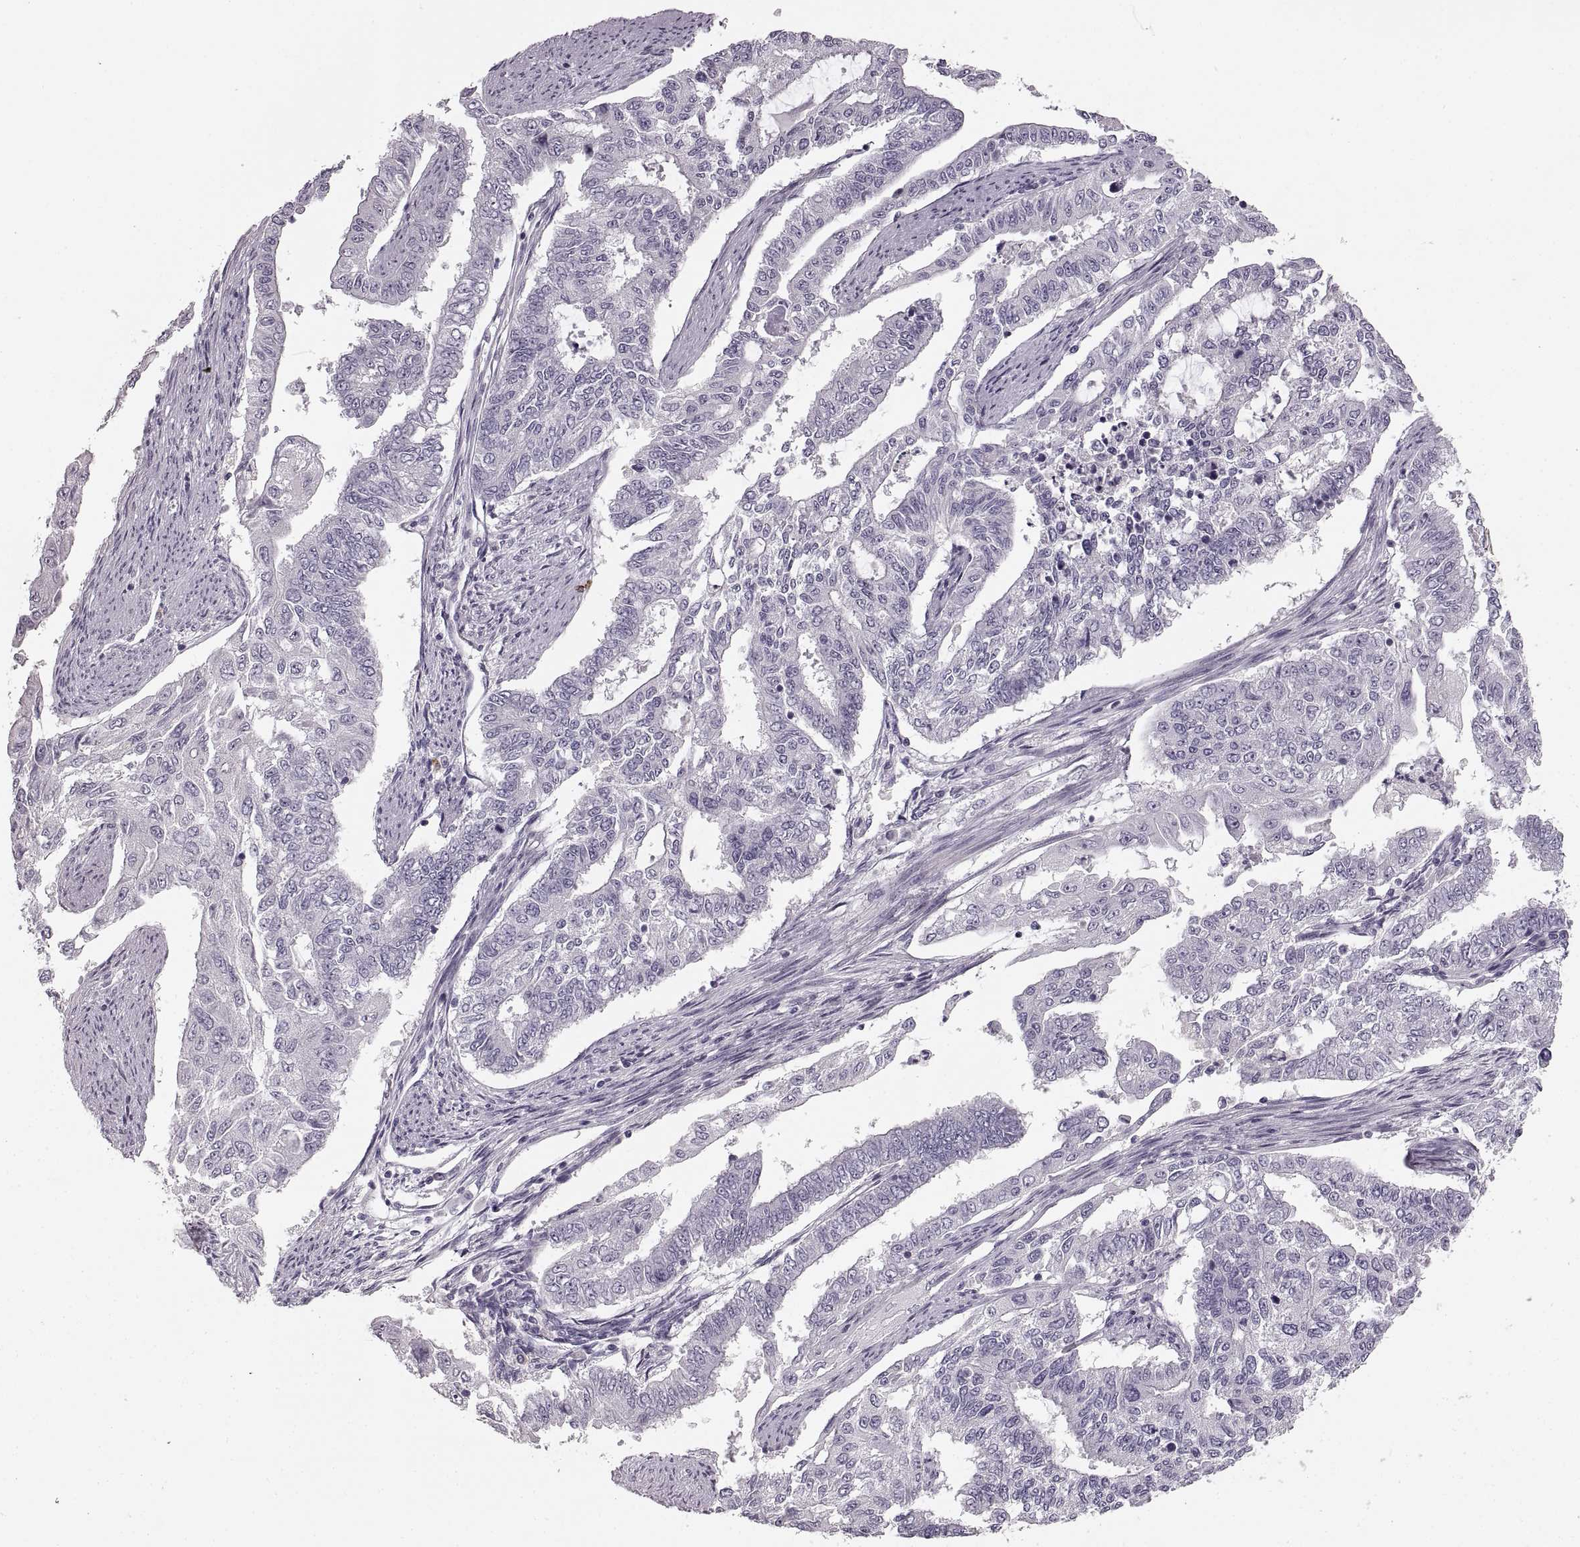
{"staining": {"intensity": "negative", "quantity": "none", "location": "none"}, "tissue": "endometrial cancer", "cell_type": "Tumor cells", "image_type": "cancer", "snomed": [{"axis": "morphology", "description": "Adenocarcinoma, NOS"}, {"axis": "topography", "description": "Uterus"}], "caption": "DAB (3,3'-diaminobenzidine) immunohistochemical staining of adenocarcinoma (endometrial) displays no significant staining in tumor cells.", "gene": "CNTN1", "patient": {"sex": "female", "age": 59}}